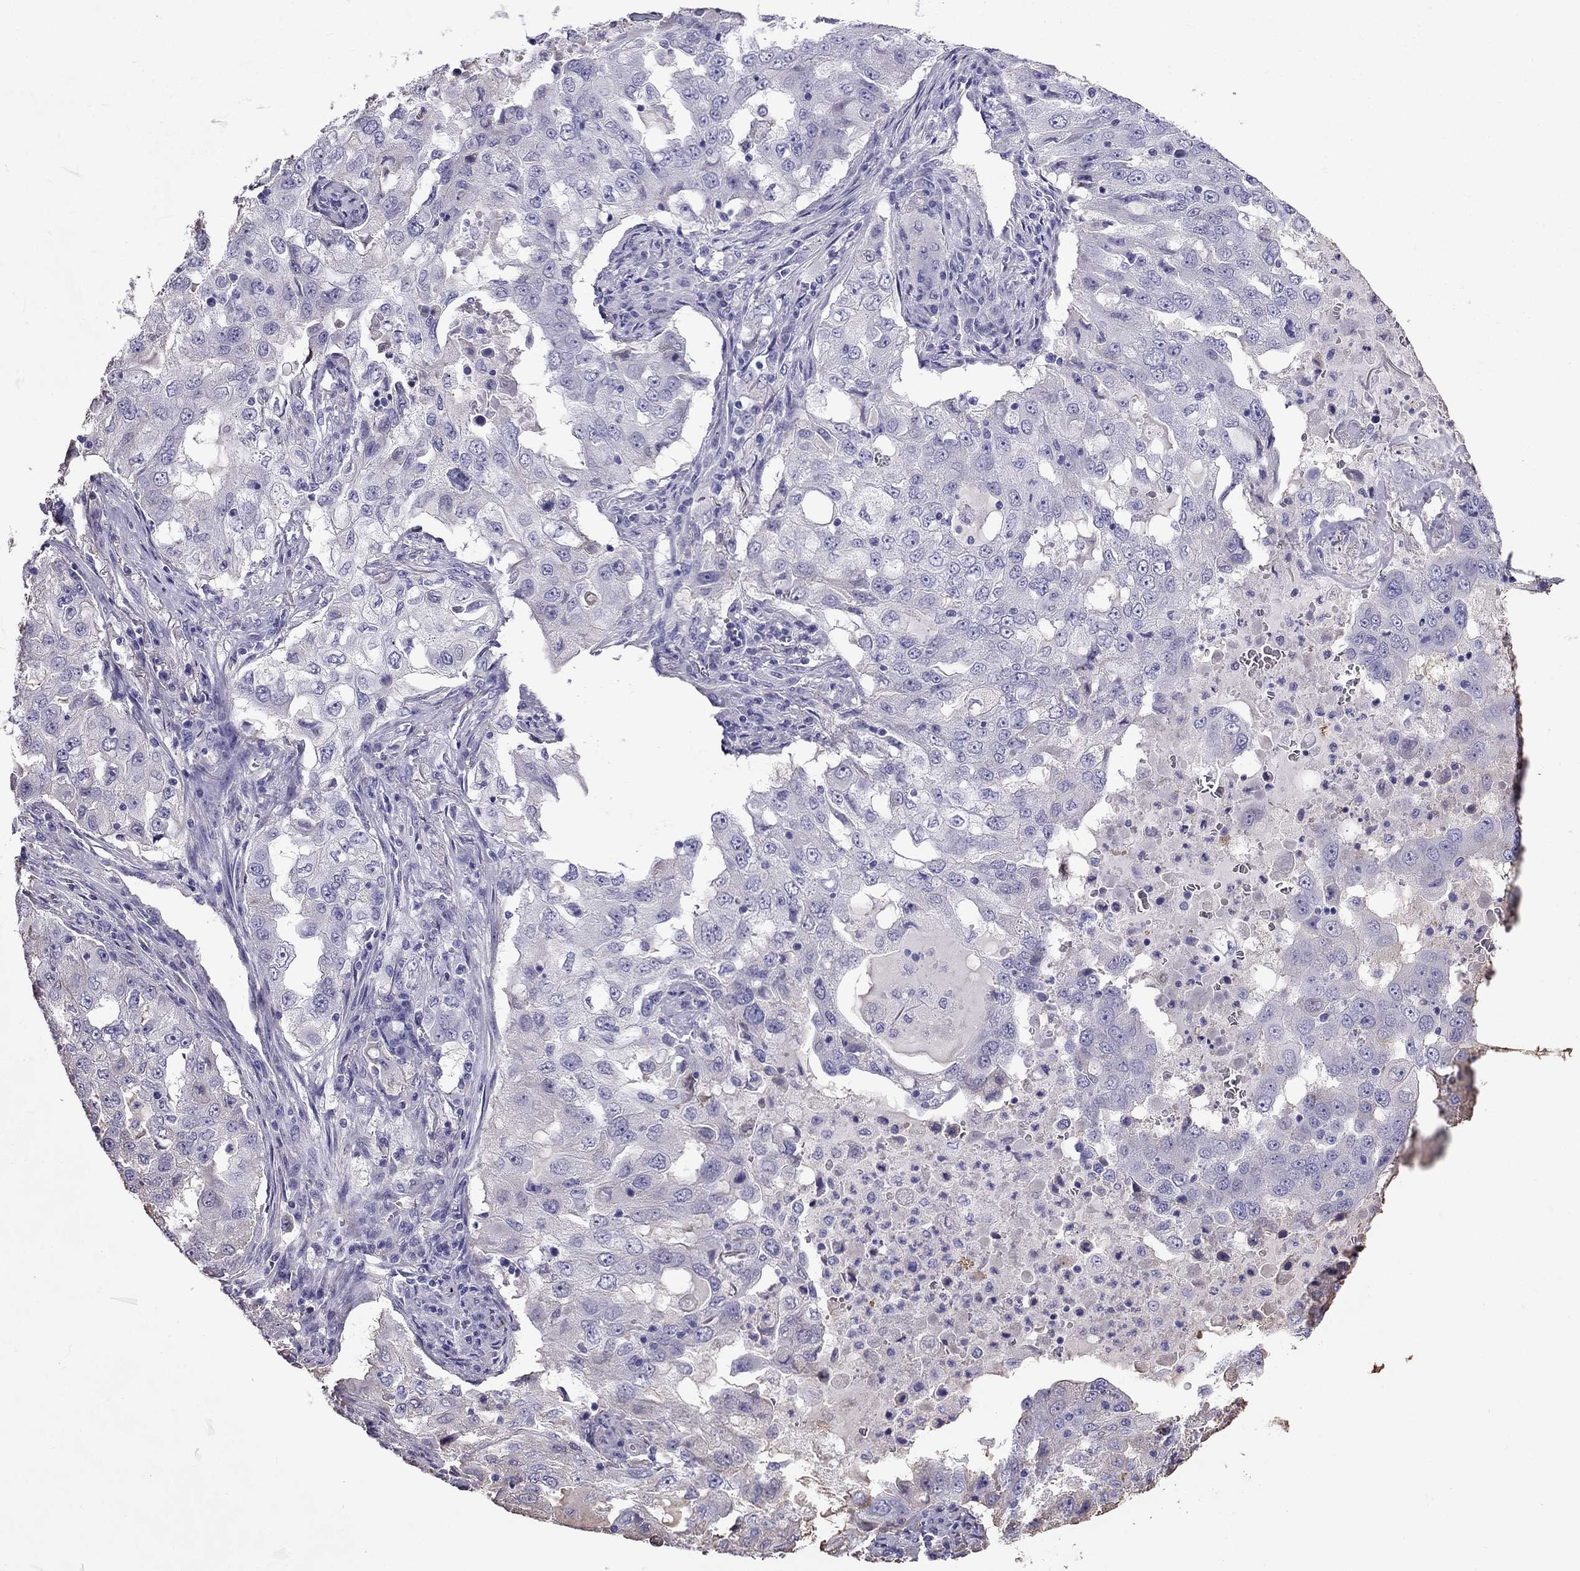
{"staining": {"intensity": "negative", "quantity": "none", "location": "none"}, "tissue": "lung cancer", "cell_type": "Tumor cells", "image_type": "cancer", "snomed": [{"axis": "morphology", "description": "Adenocarcinoma, NOS"}, {"axis": "topography", "description": "Lung"}], "caption": "The immunohistochemistry image has no significant expression in tumor cells of lung cancer (adenocarcinoma) tissue.", "gene": "TBC1D21", "patient": {"sex": "female", "age": 61}}